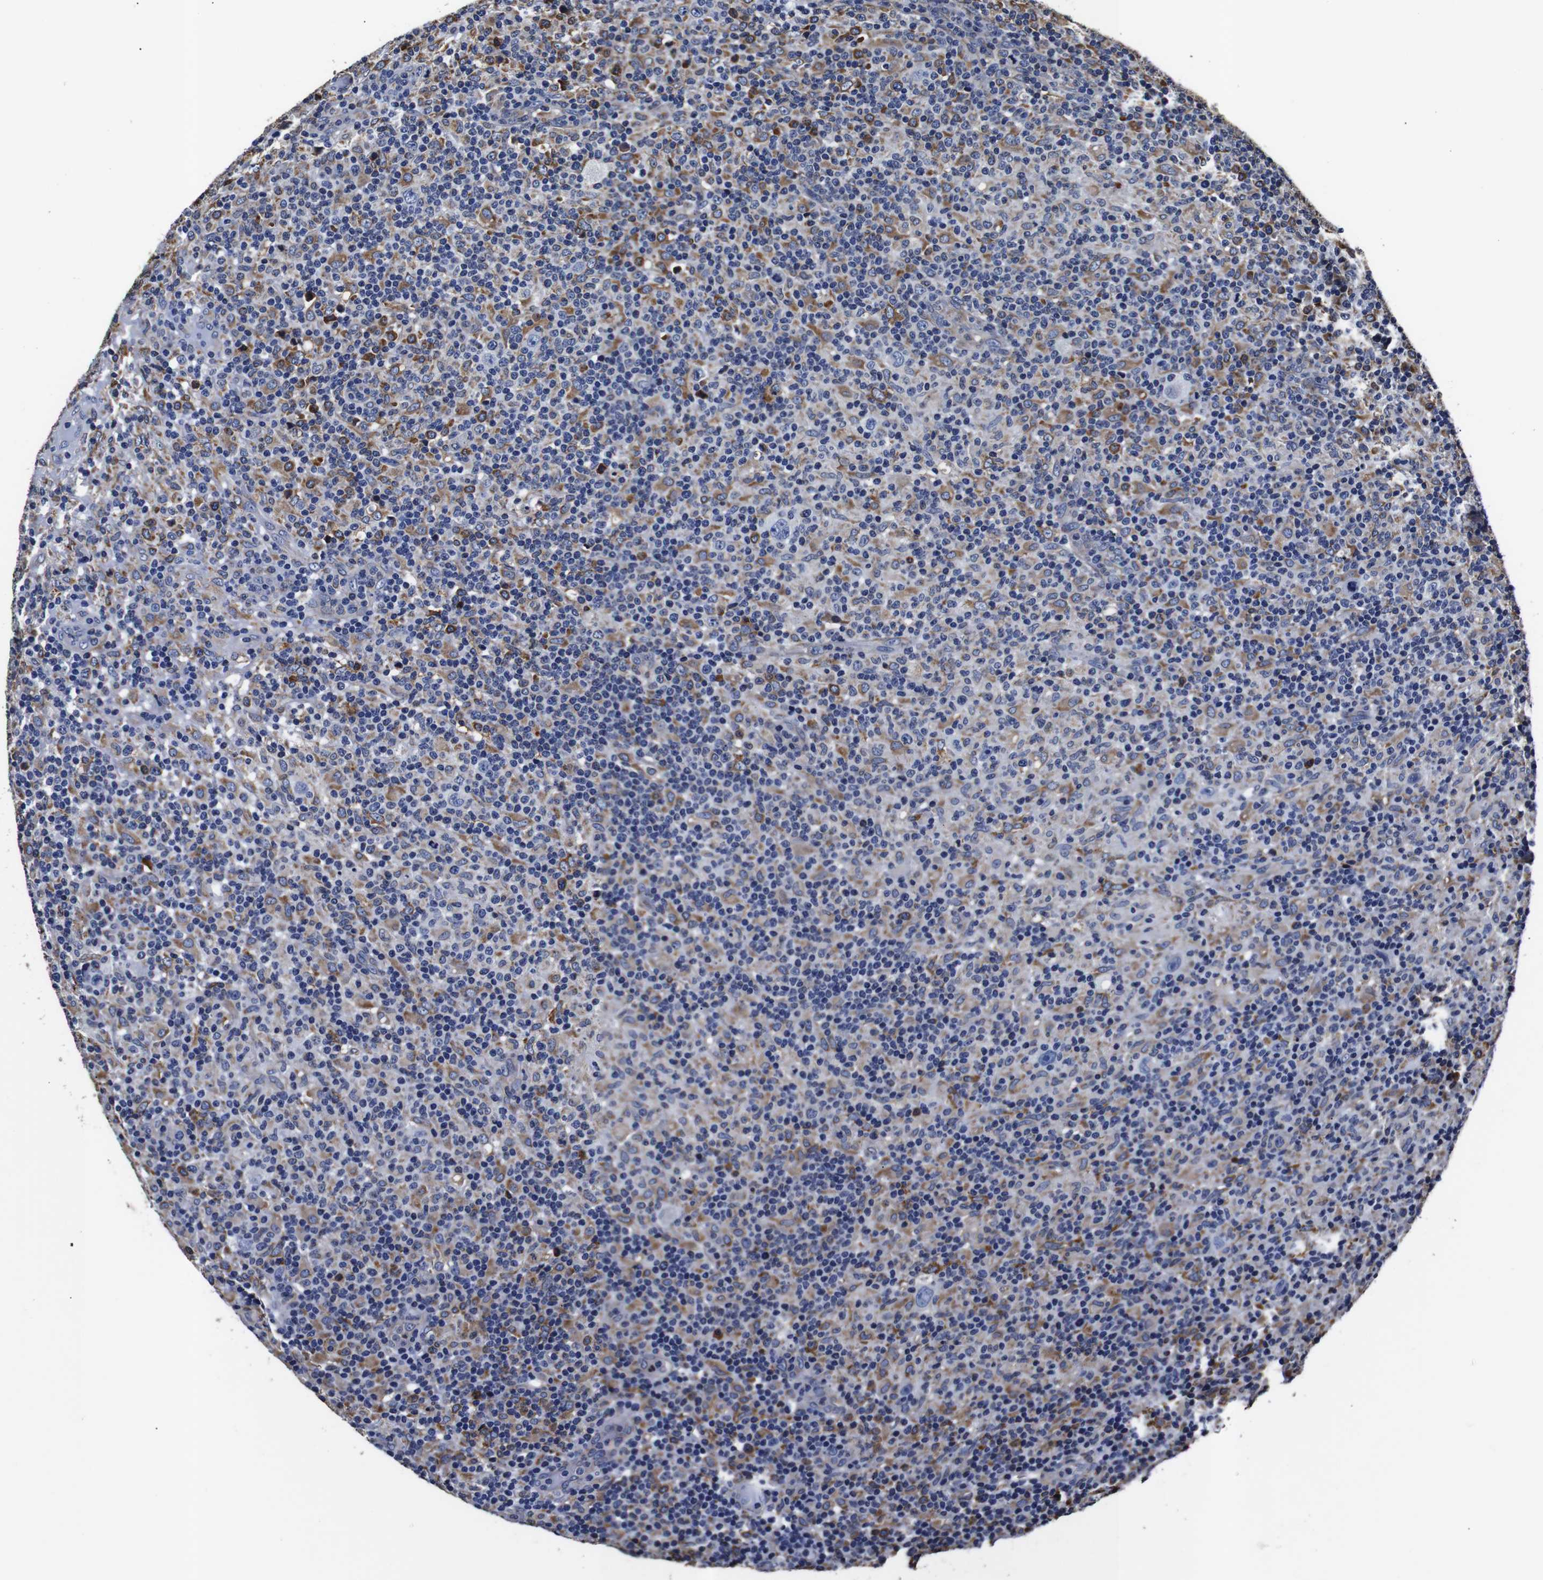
{"staining": {"intensity": "negative", "quantity": "none", "location": "none"}, "tissue": "lymphoma", "cell_type": "Tumor cells", "image_type": "cancer", "snomed": [{"axis": "morphology", "description": "Hodgkin's disease, NOS"}, {"axis": "topography", "description": "Lymph node"}], "caption": "A photomicrograph of Hodgkin's disease stained for a protein exhibits no brown staining in tumor cells.", "gene": "PPIB", "patient": {"sex": "male", "age": 70}}